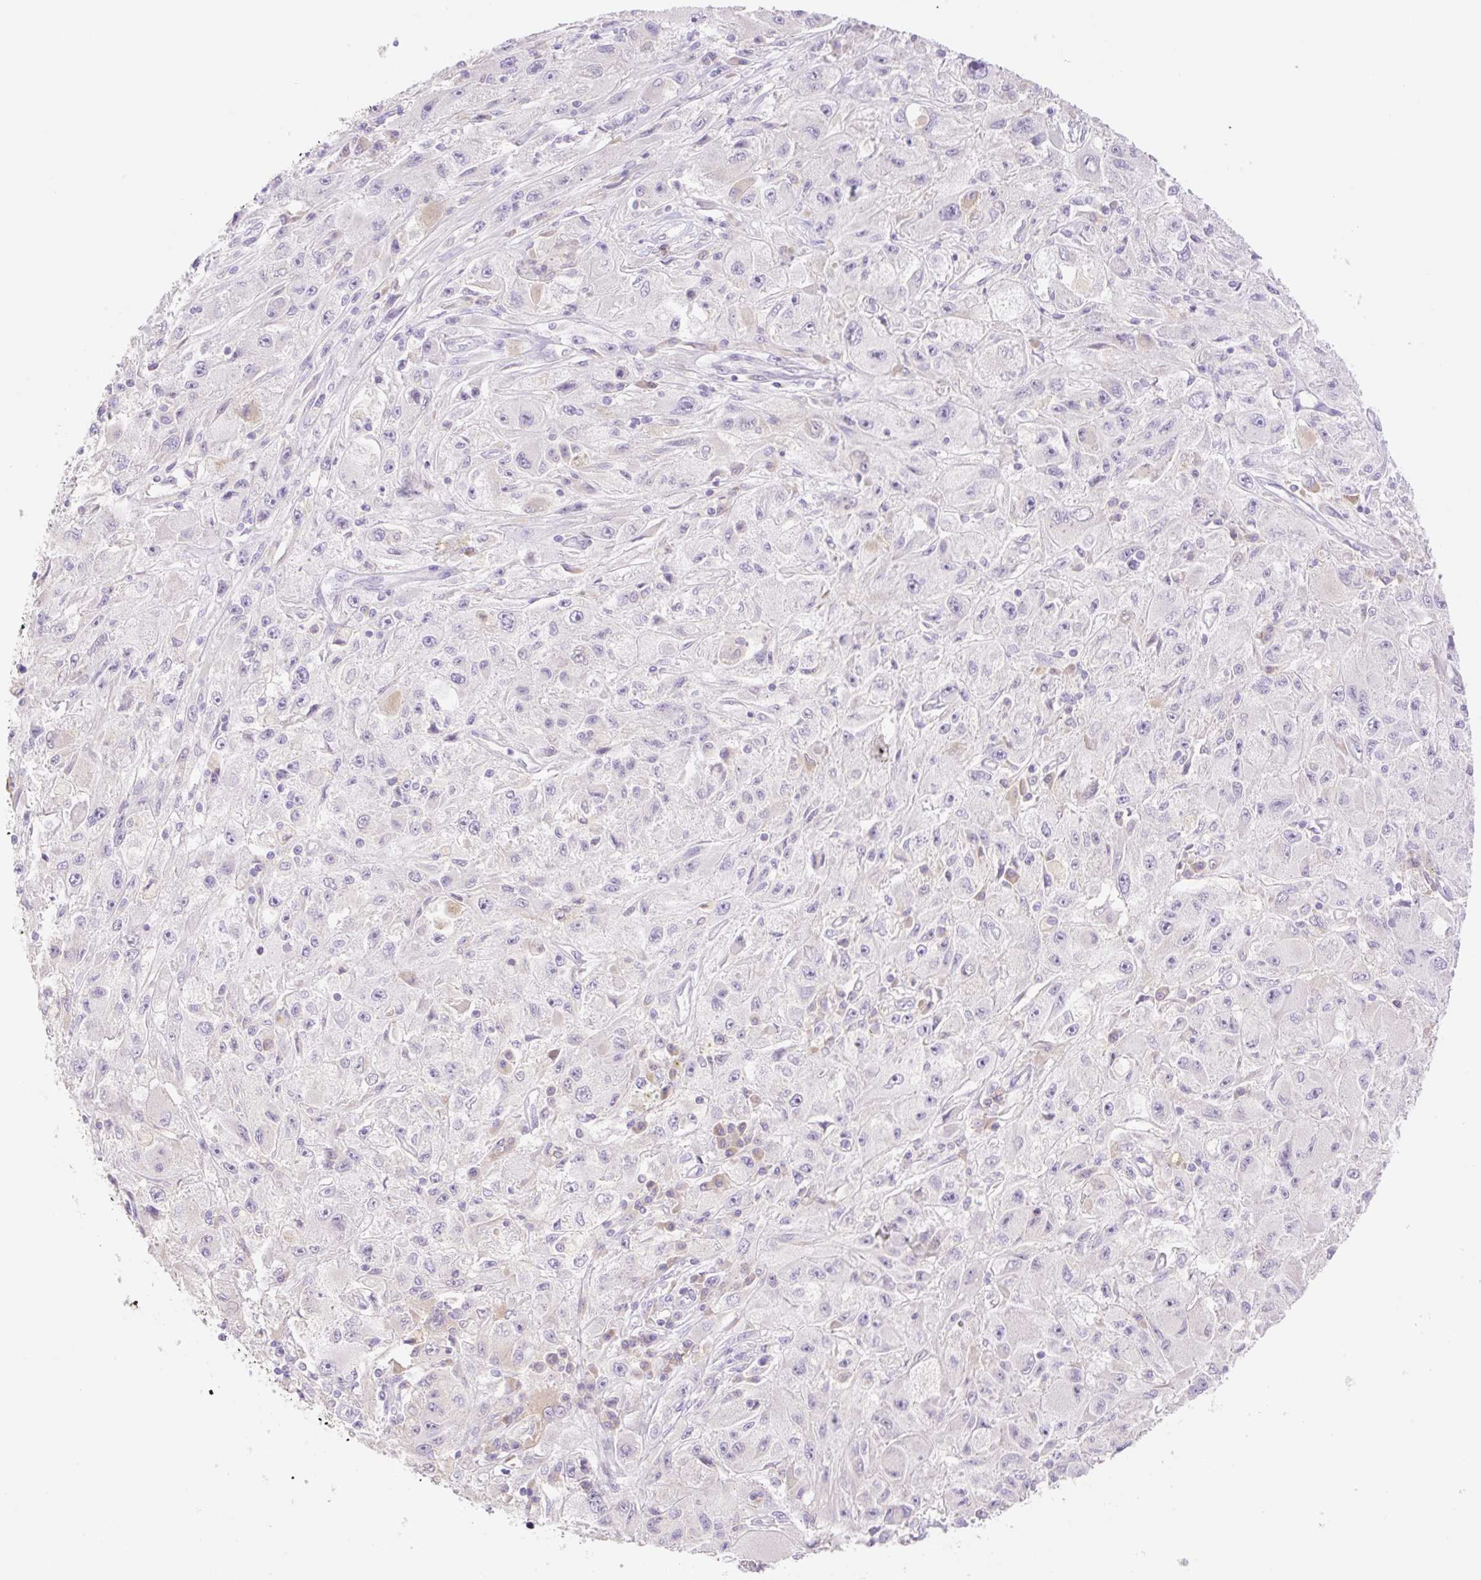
{"staining": {"intensity": "negative", "quantity": "none", "location": "none"}, "tissue": "melanoma", "cell_type": "Tumor cells", "image_type": "cancer", "snomed": [{"axis": "morphology", "description": "Malignant melanoma, Metastatic site"}, {"axis": "topography", "description": "Skin"}], "caption": "The photomicrograph displays no staining of tumor cells in melanoma.", "gene": "DENND5A", "patient": {"sex": "male", "age": 53}}